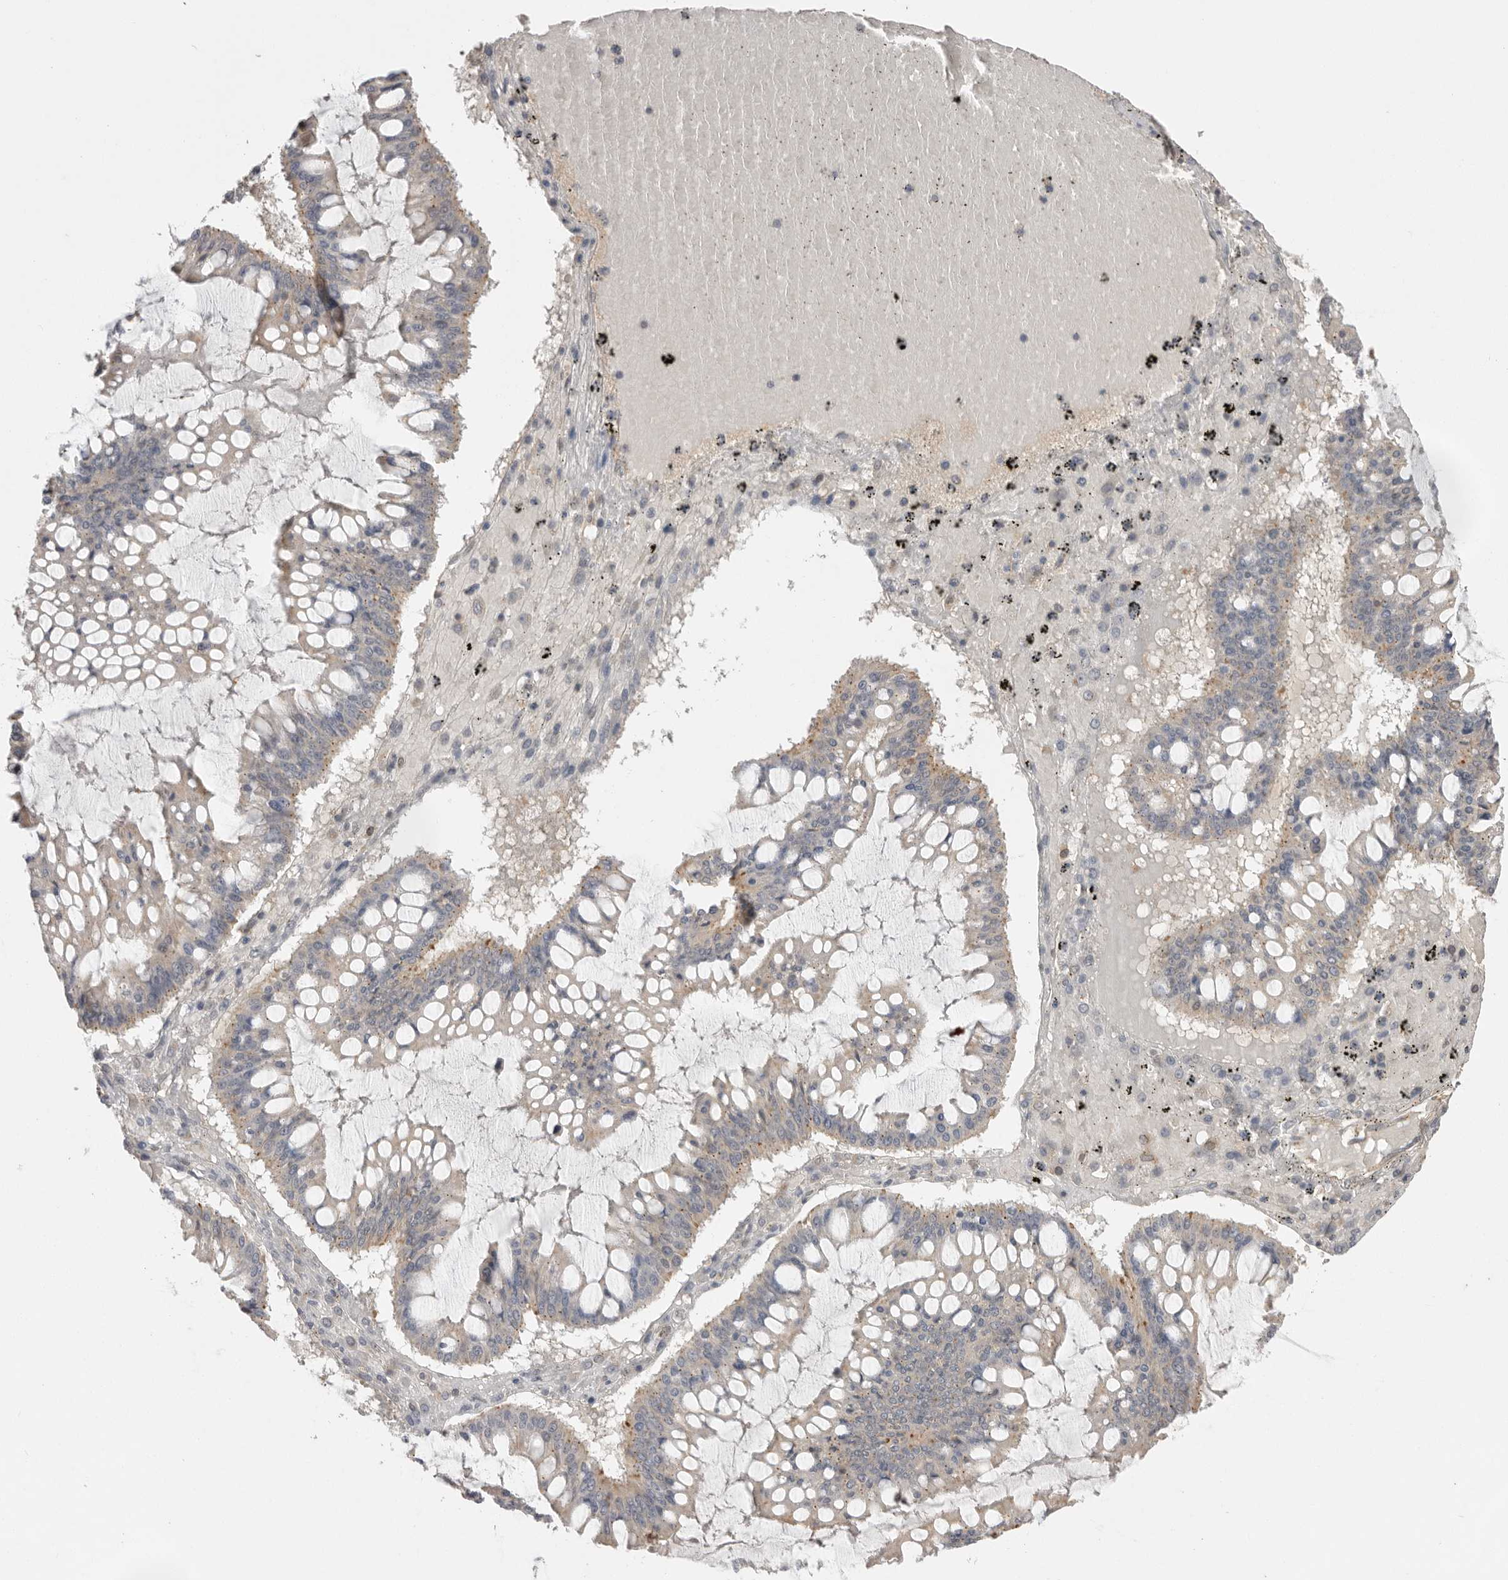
{"staining": {"intensity": "weak", "quantity": "25%-75%", "location": "cytoplasmic/membranous"}, "tissue": "ovarian cancer", "cell_type": "Tumor cells", "image_type": "cancer", "snomed": [{"axis": "morphology", "description": "Cystadenocarcinoma, mucinous, NOS"}, {"axis": "topography", "description": "Ovary"}], "caption": "Mucinous cystadenocarcinoma (ovarian) tissue exhibits weak cytoplasmic/membranous expression in about 25%-75% of tumor cells, visualized by immunohistochemistry.", "gene": "TLR3", "patient": {"sex": "female", "age": 73}}